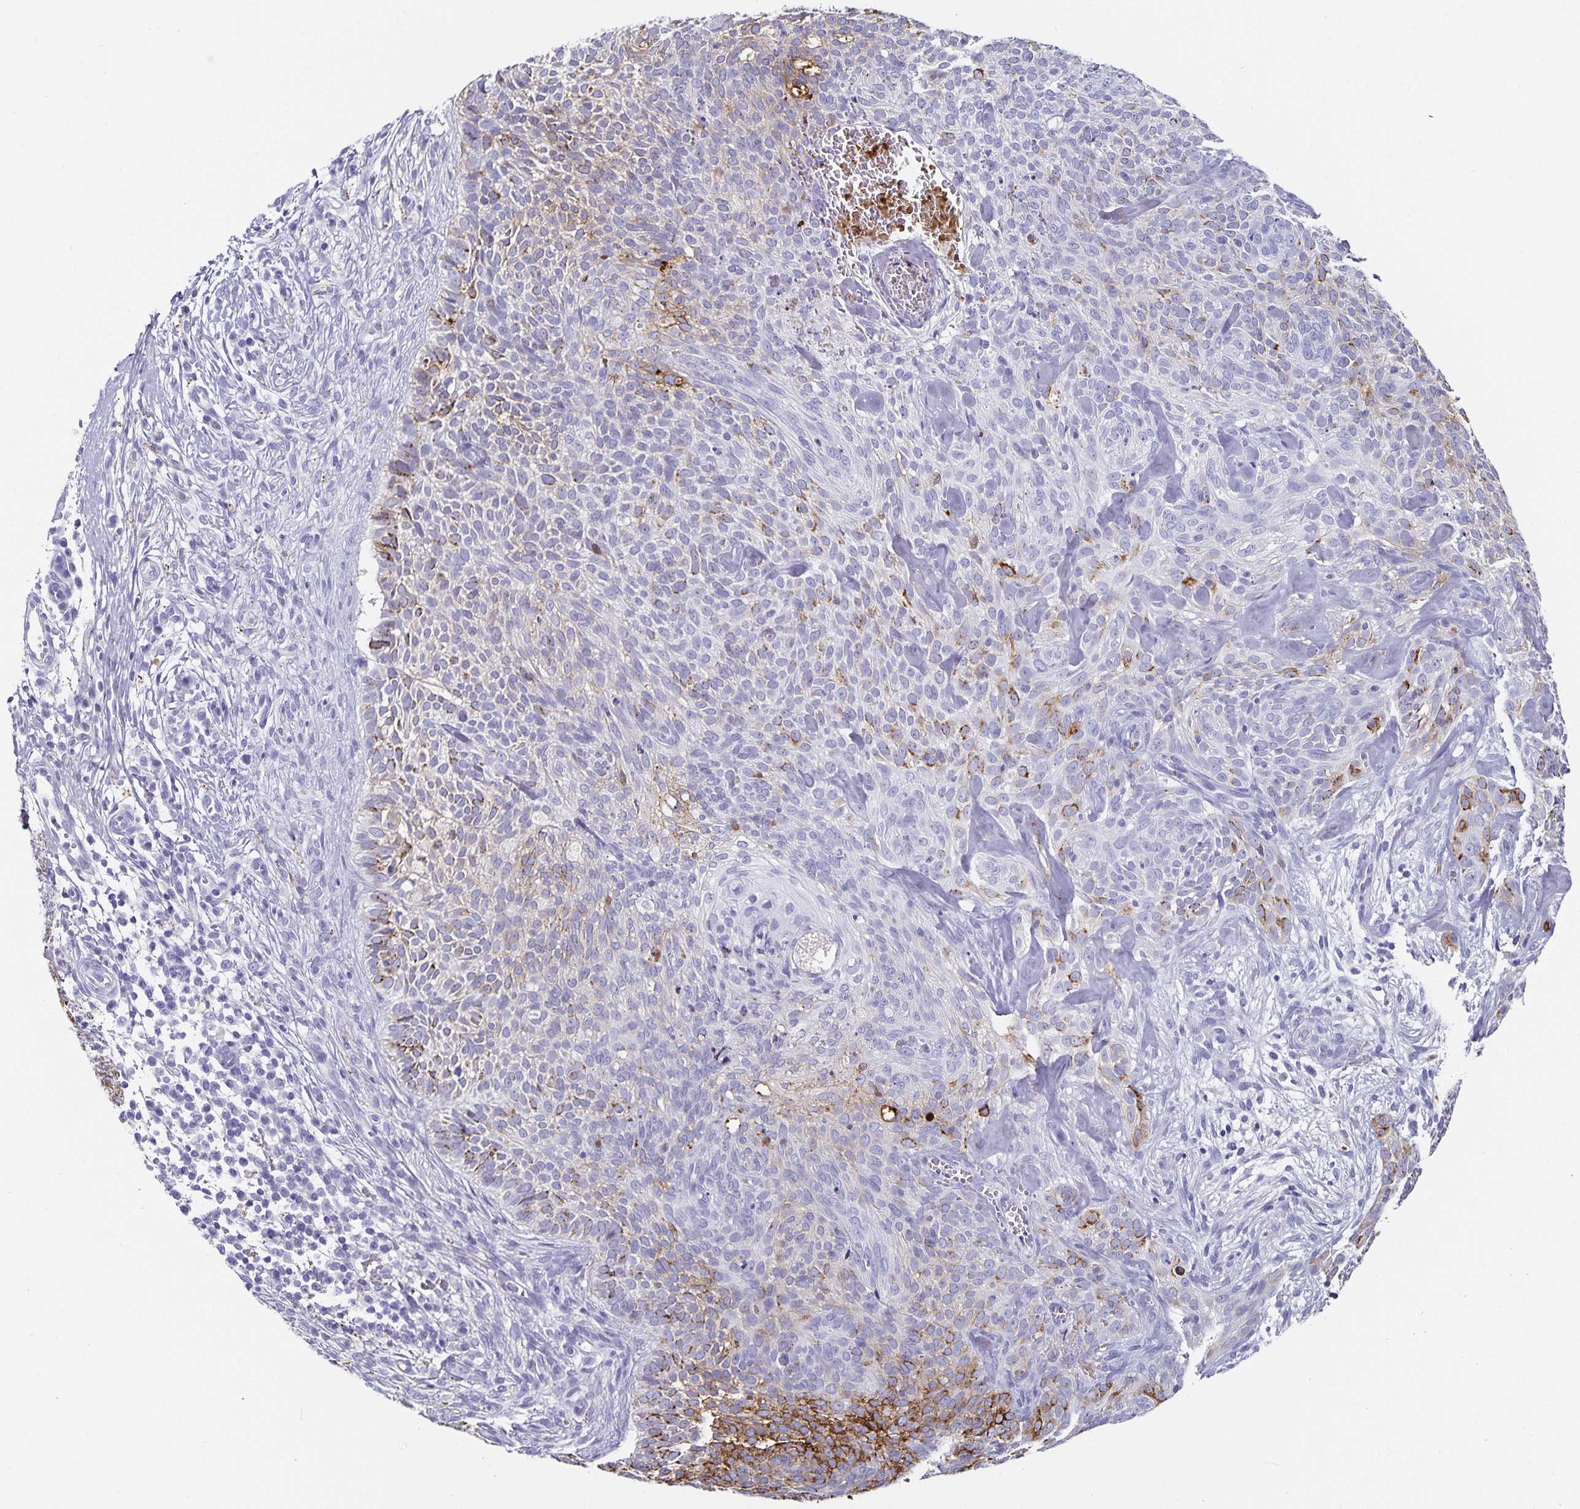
{"staining": {"intensity": "moderate", "quantity": "25%-75%", "location": "cytoplasmic/membranous"}, "tissue": "skin cancer", "cell_type": "Tumor cells", "image_type": "cancer", "snomed": [{"axis": "morphology", "description": "Basal cell carcinoma"}, {"axis": "topography", "description": "Skin"}, {"axis": "topography", "description": "Skin of face"}], "caption": "Skin cancer (basal cell carcinoma) was stained to show a protein in brown. There is medium levels of moderate cytoplasmic/membranous expression in approximately 25%-75% of tumor cells.", "gene": "CHGA", "patient": {"sex": "female", "age": 82}}